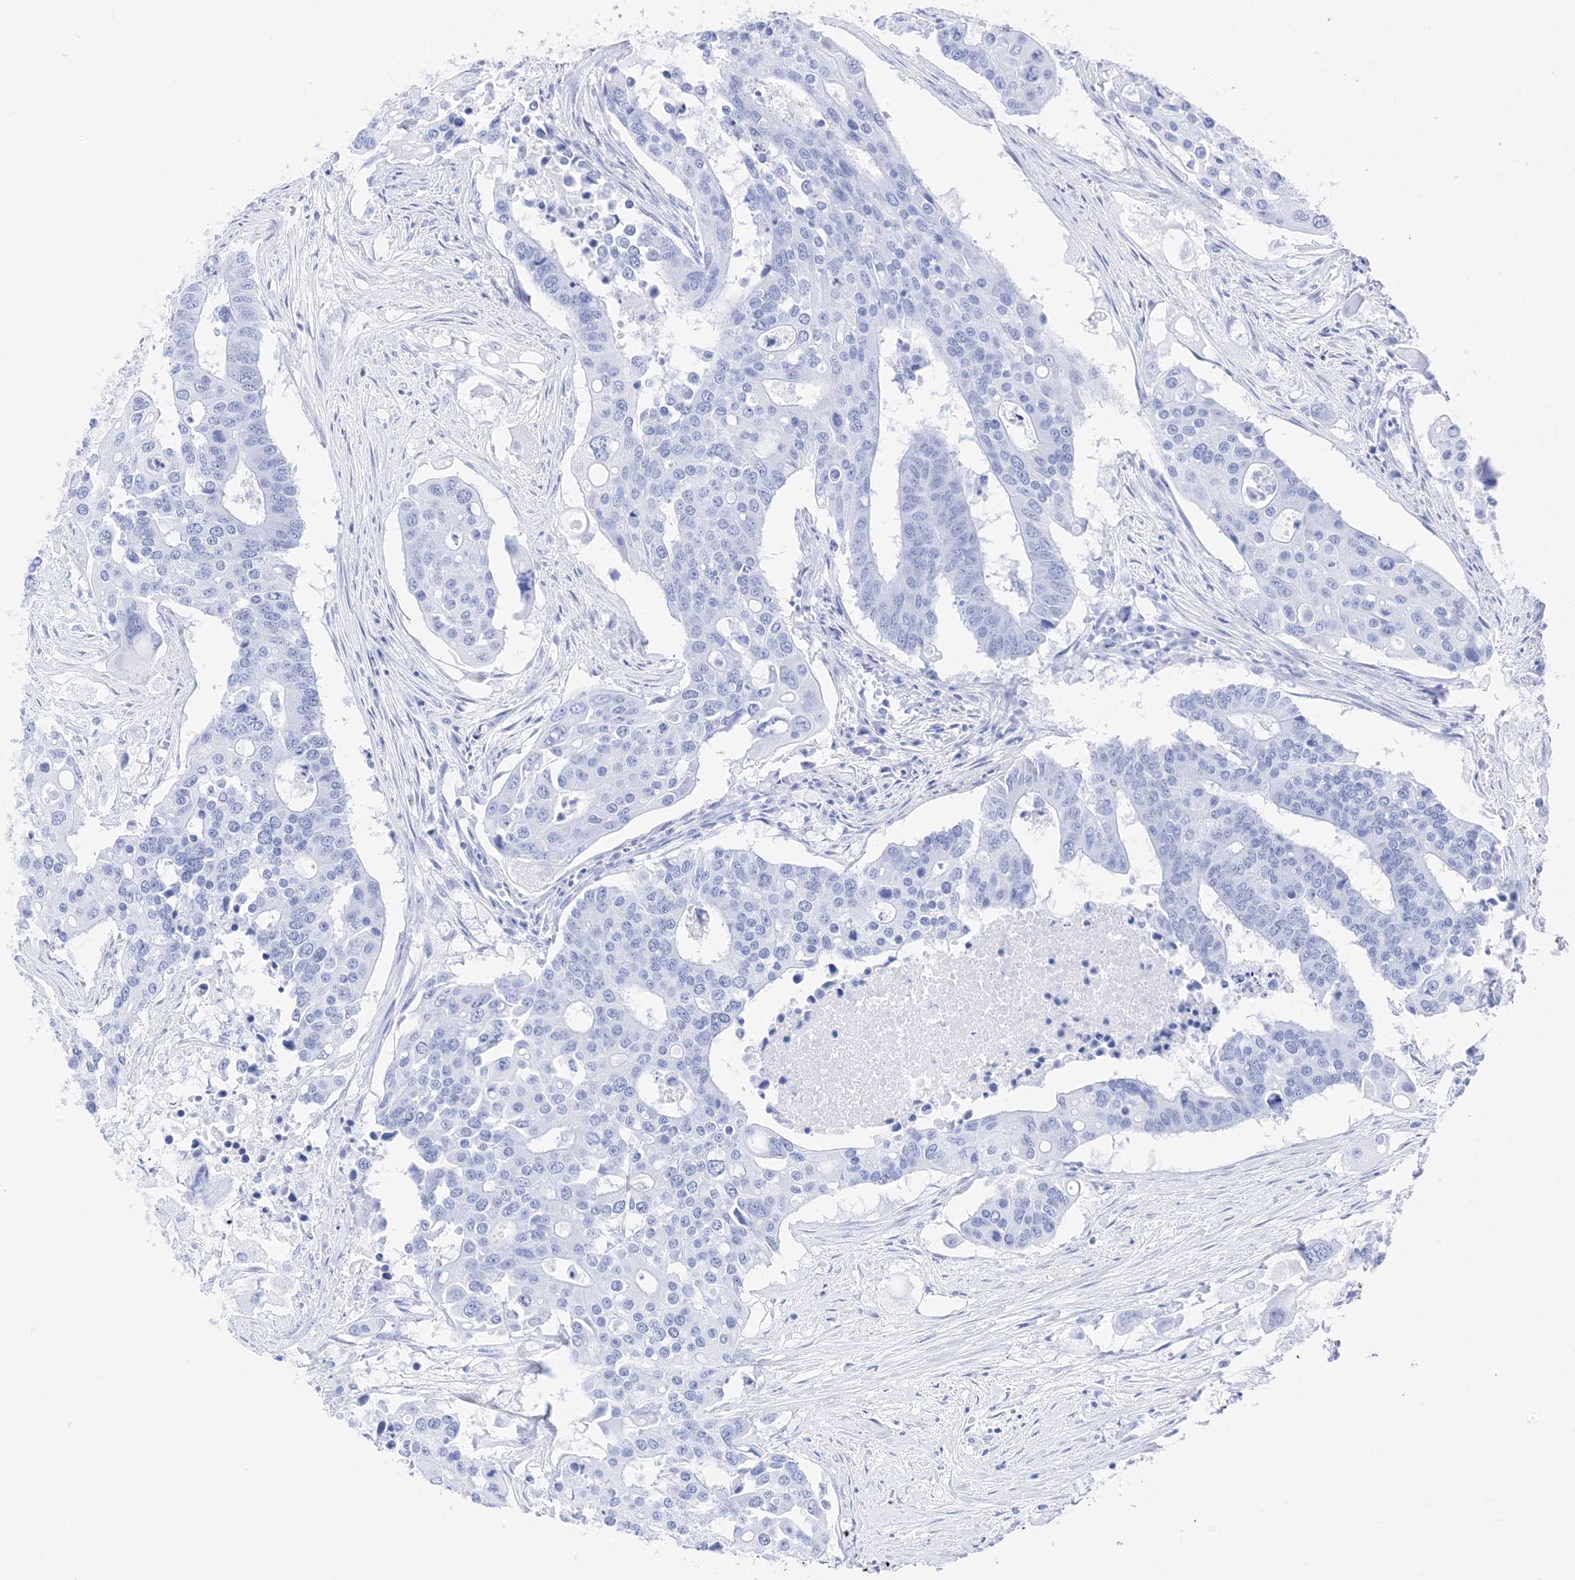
{"staining": {"intensity": "negative", "quantity": "none", "location": "none"}, "tissue": "colorectal cancer", "cell_type": "Tumor cells", "image_type": "cancer", "snomed": [{"axis": "morphology", "description": "Adenocarcinoma, NOS"}, {"axis": "topography", "description": "Colon"}], "caption": "This photomicrograph is of colorectal adenocarcinoma stained with immunohistochemistry to label a protein in brown with the nuclei are counter-stained blue. There is no expression in tumor cells.", "gene": "MUC17", "patient": {"sex": "male", "age": 77}}